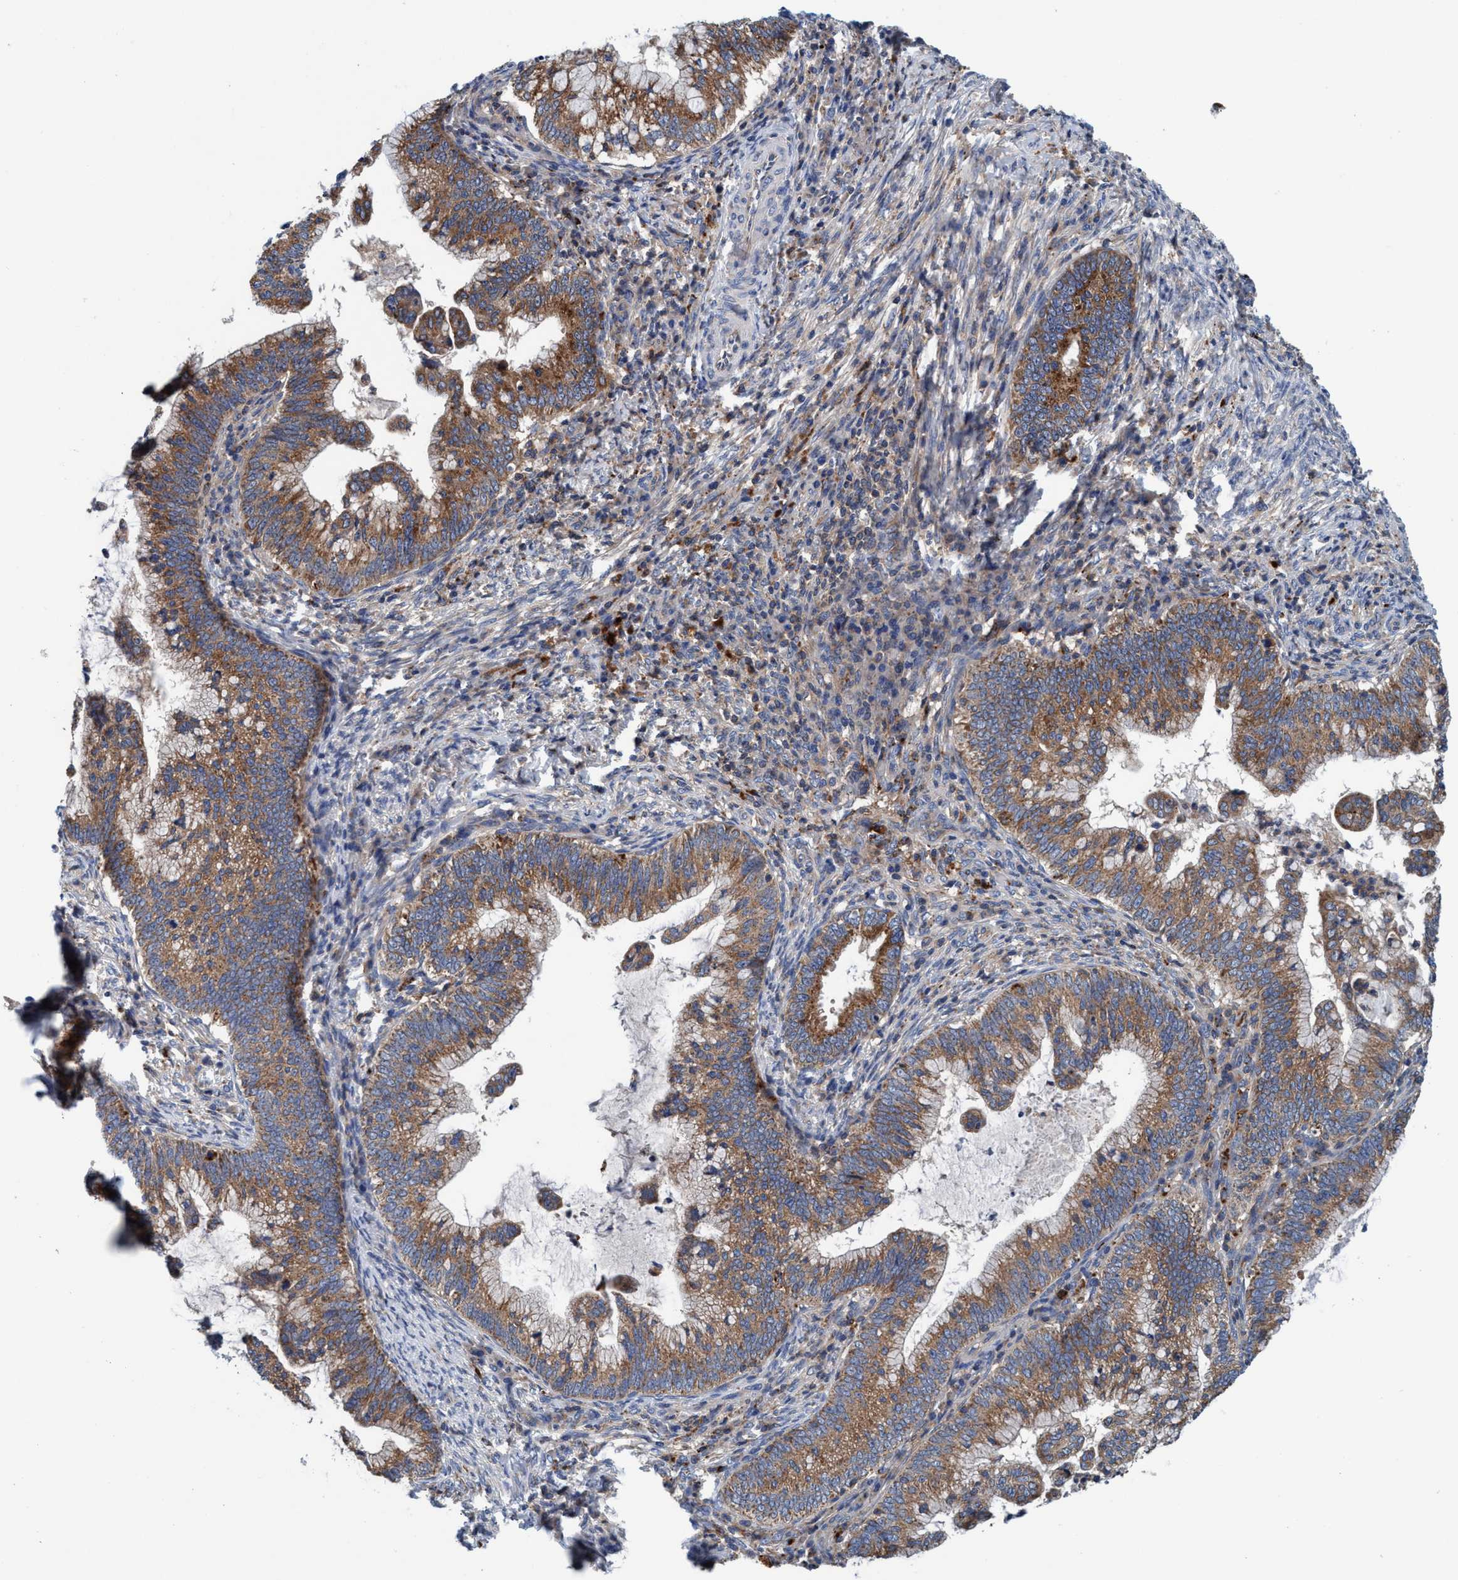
{"staining": {"intensity": "moderate", "quantity": ">75%", "location": "cytoplasmic/membranous"}, "tissue": "cervical cancer", "cell_type": "Tumor cells", "image_type": "cancer", "snomed": [{"axis": "morphology", "description": "Adenocarcinoma, NOS"}, {"axis": "topography", "description": "Cervix"}], "caption": "IHC staining of adenocarcinoma (cervical), which exhibits medium levels of moderate cytoplasmic/membranous expression in about >75% of tumor cells indicating moderate cytoplasmic/membranous protein staining. The staining was performed using DAB (3,3'-diaminobenzidine) (brown) for protein detection and nuclei were counterstained in hematoxylin (blue).", "gene": "ENDOG", "patient": {"sex": "female", "age": 36}}